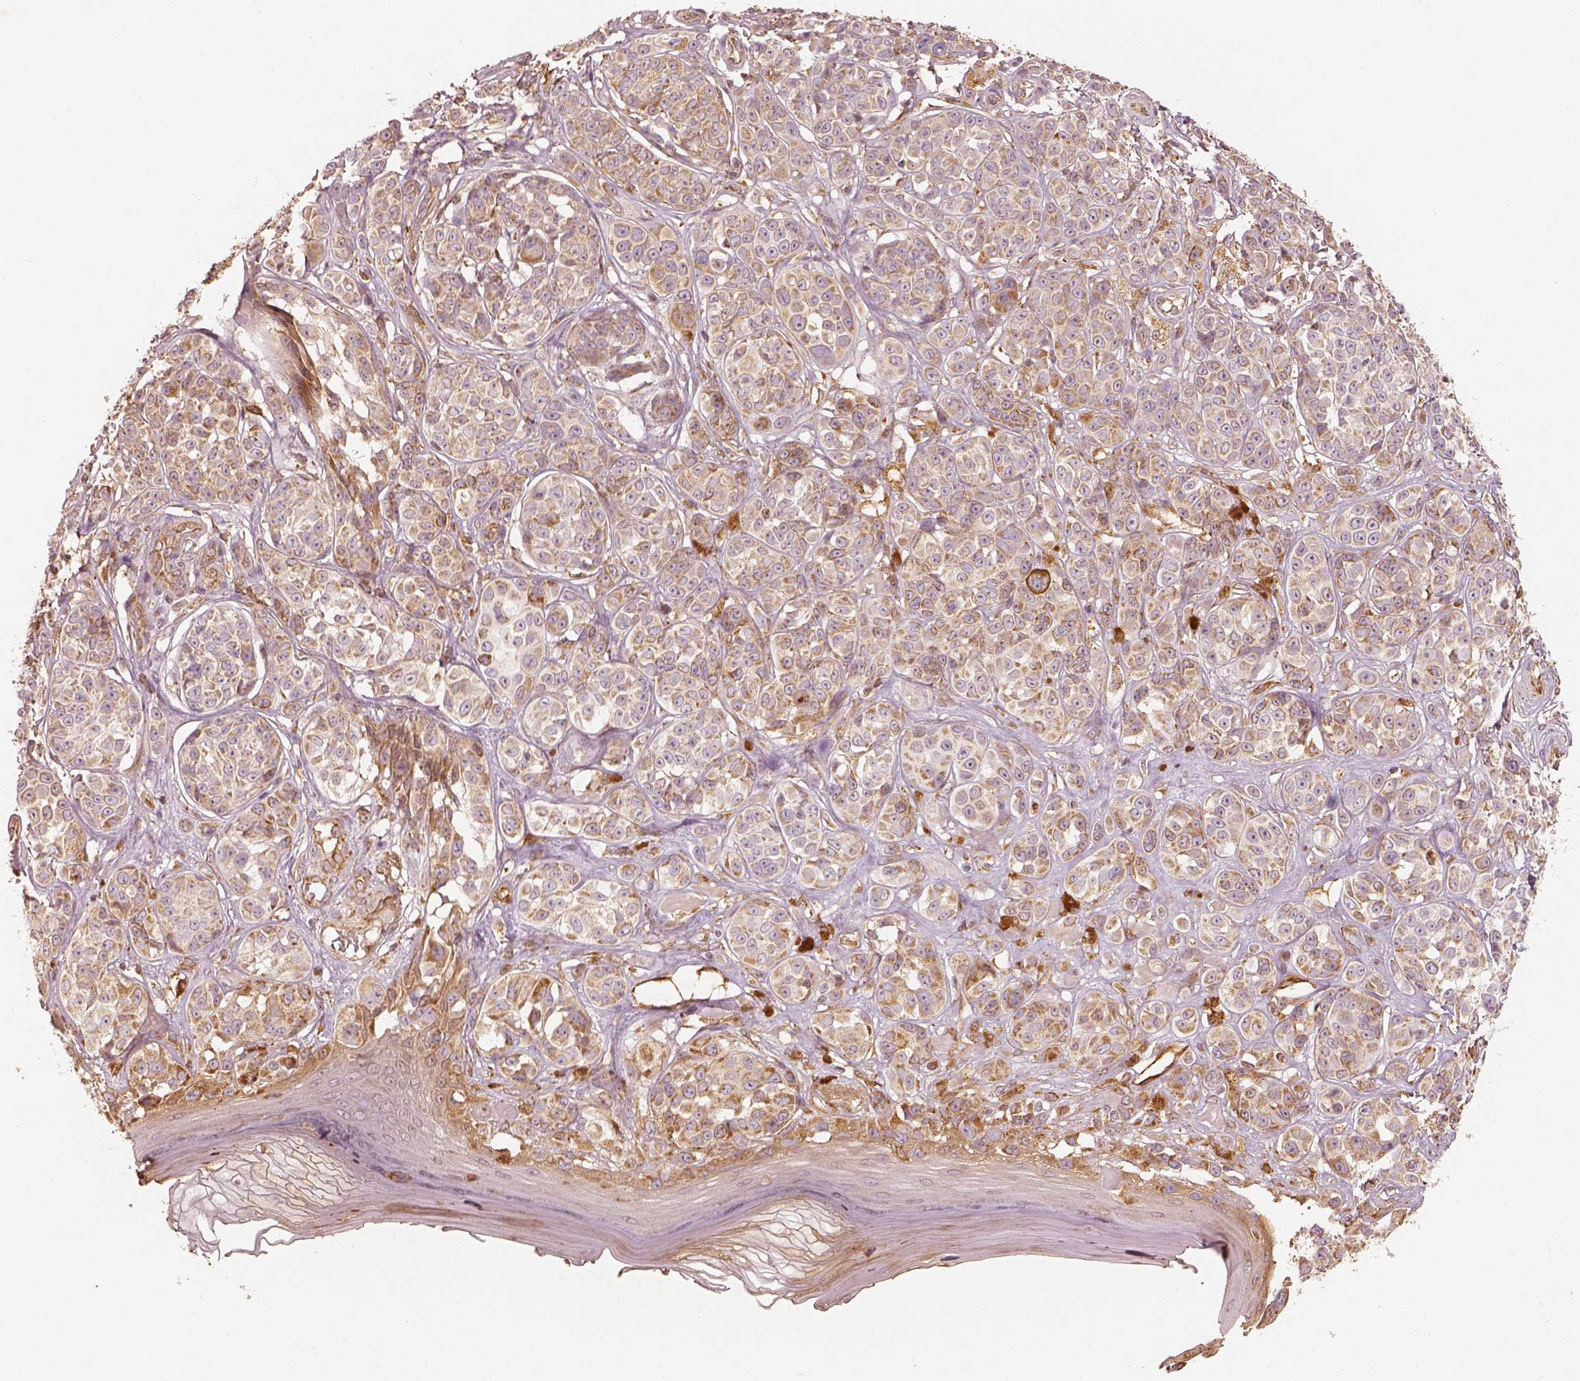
{"staining": {"intensity": "moderate", "quantity": ">75%", "location": "cytoplasmic/membranous"}, "tissue": "melanoma", "cell_type": "Tumor cells", "image_type": "cancer", "snomed": [{"axis": "morphology", "description": "Malignant melanoma, NOS"}, {"axis": "topography", "description": "Skin"}], "caption": "High-power microscopy captured an immunohistochemistry micrograph of melanoma, revealing moderate cytoplasmic/membranous staining in about >75% of tumor cells. The staining is performed using DAB brown chromogen to label protein expression. The nuclei are counter-stained blue using hematoxylin.", "gene": "FSCN1", "patient": {"sex": "female", "age": 90}}